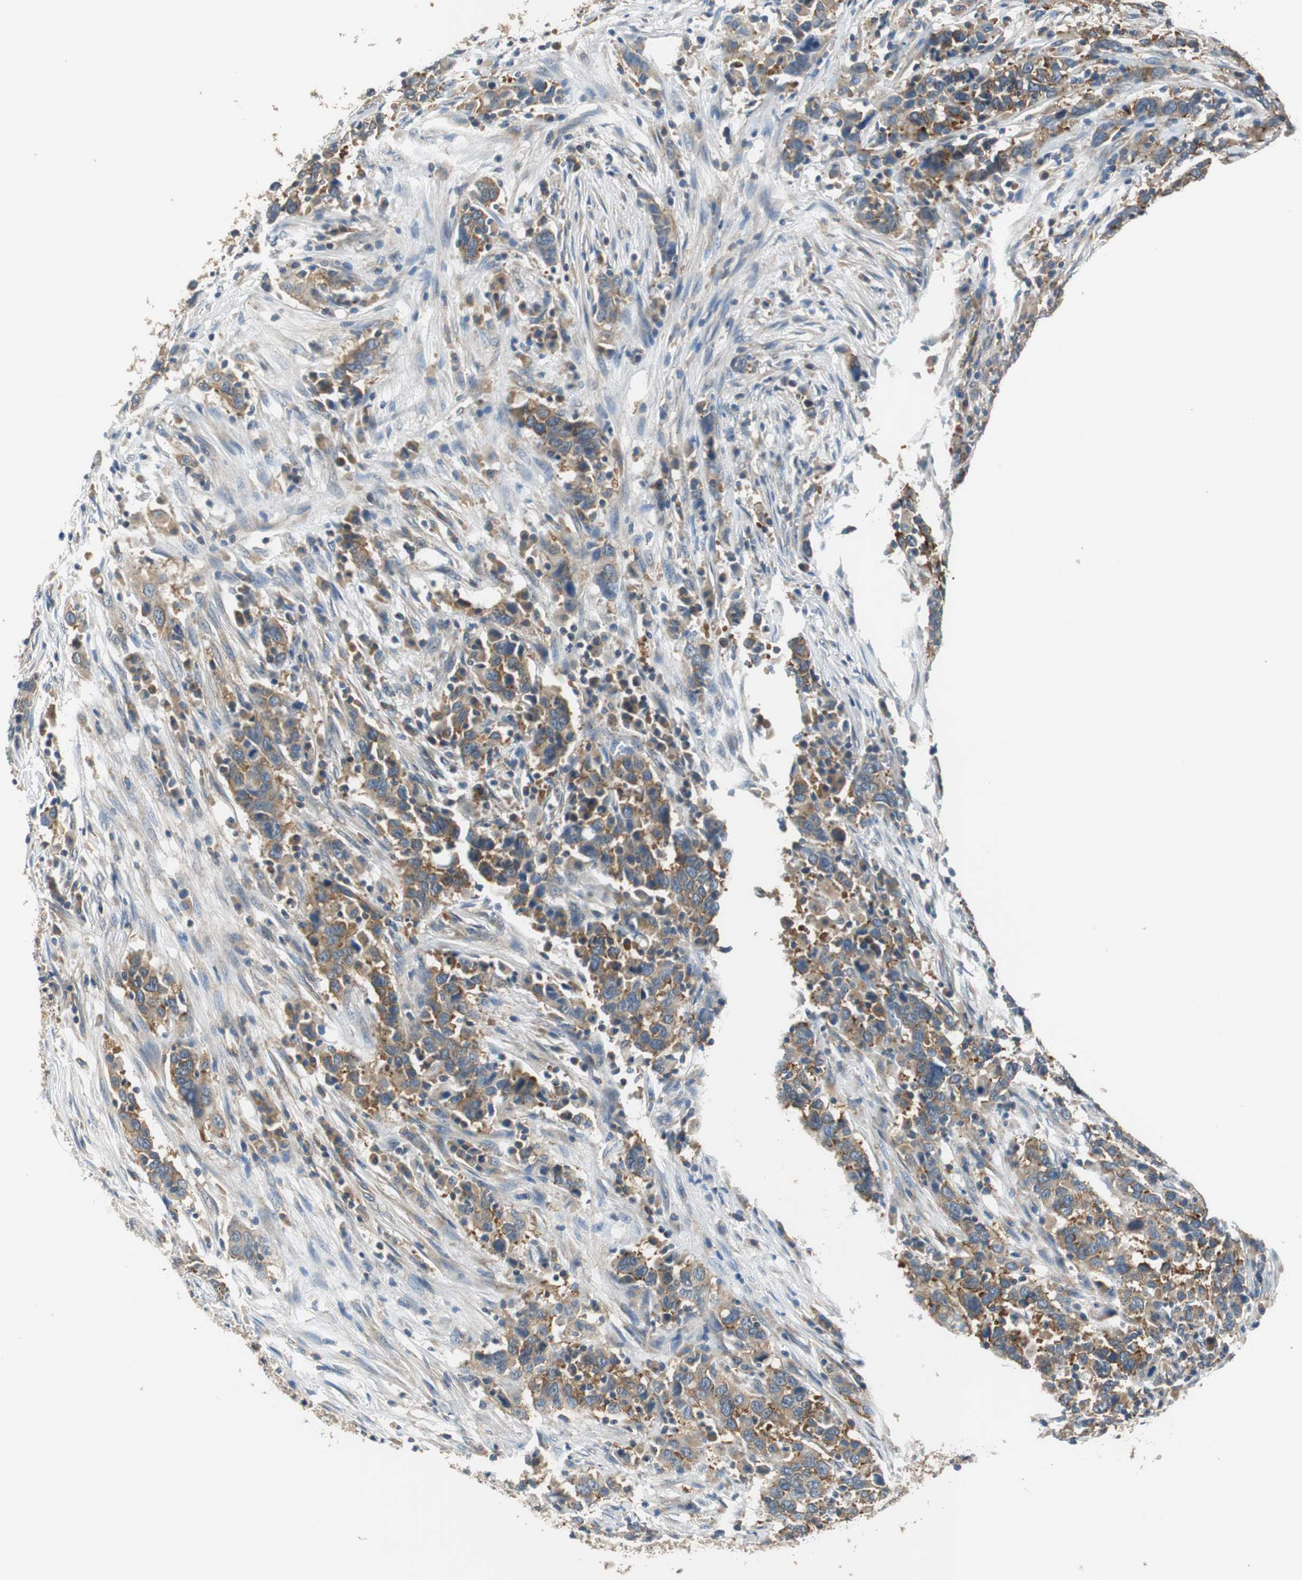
{"staining": {"intensity": "moderate", "quantity": ">75%", "location": "cytoplasmic/membranous"}, "tissue": "urothelial cancer", "cell_type": "Tumor cells", "image_type": "cancer", "snomed": [{"axis": "morphology", "description": "Urothelial carcinoma, High grade"}, {"axis": "topography", "description": "Urinary bladder"}], "caption": "Immunohistochemistry (IHC) staining of urothelial carcinoma (high-grade), which demonstrates medium levels of moderate cytoplasmic/membranous positivity in about >75% of tumor cells indicating moderate cytoplasmic/membranous protein expression. The staining was performed using DAB (3,3'-diaminobenzidine) (brown) for protein detection and nuclei were counterstained in hematoxylin (blue).", "gene": "CNOT3", "patient": {"sex": "male", "age": 61}}